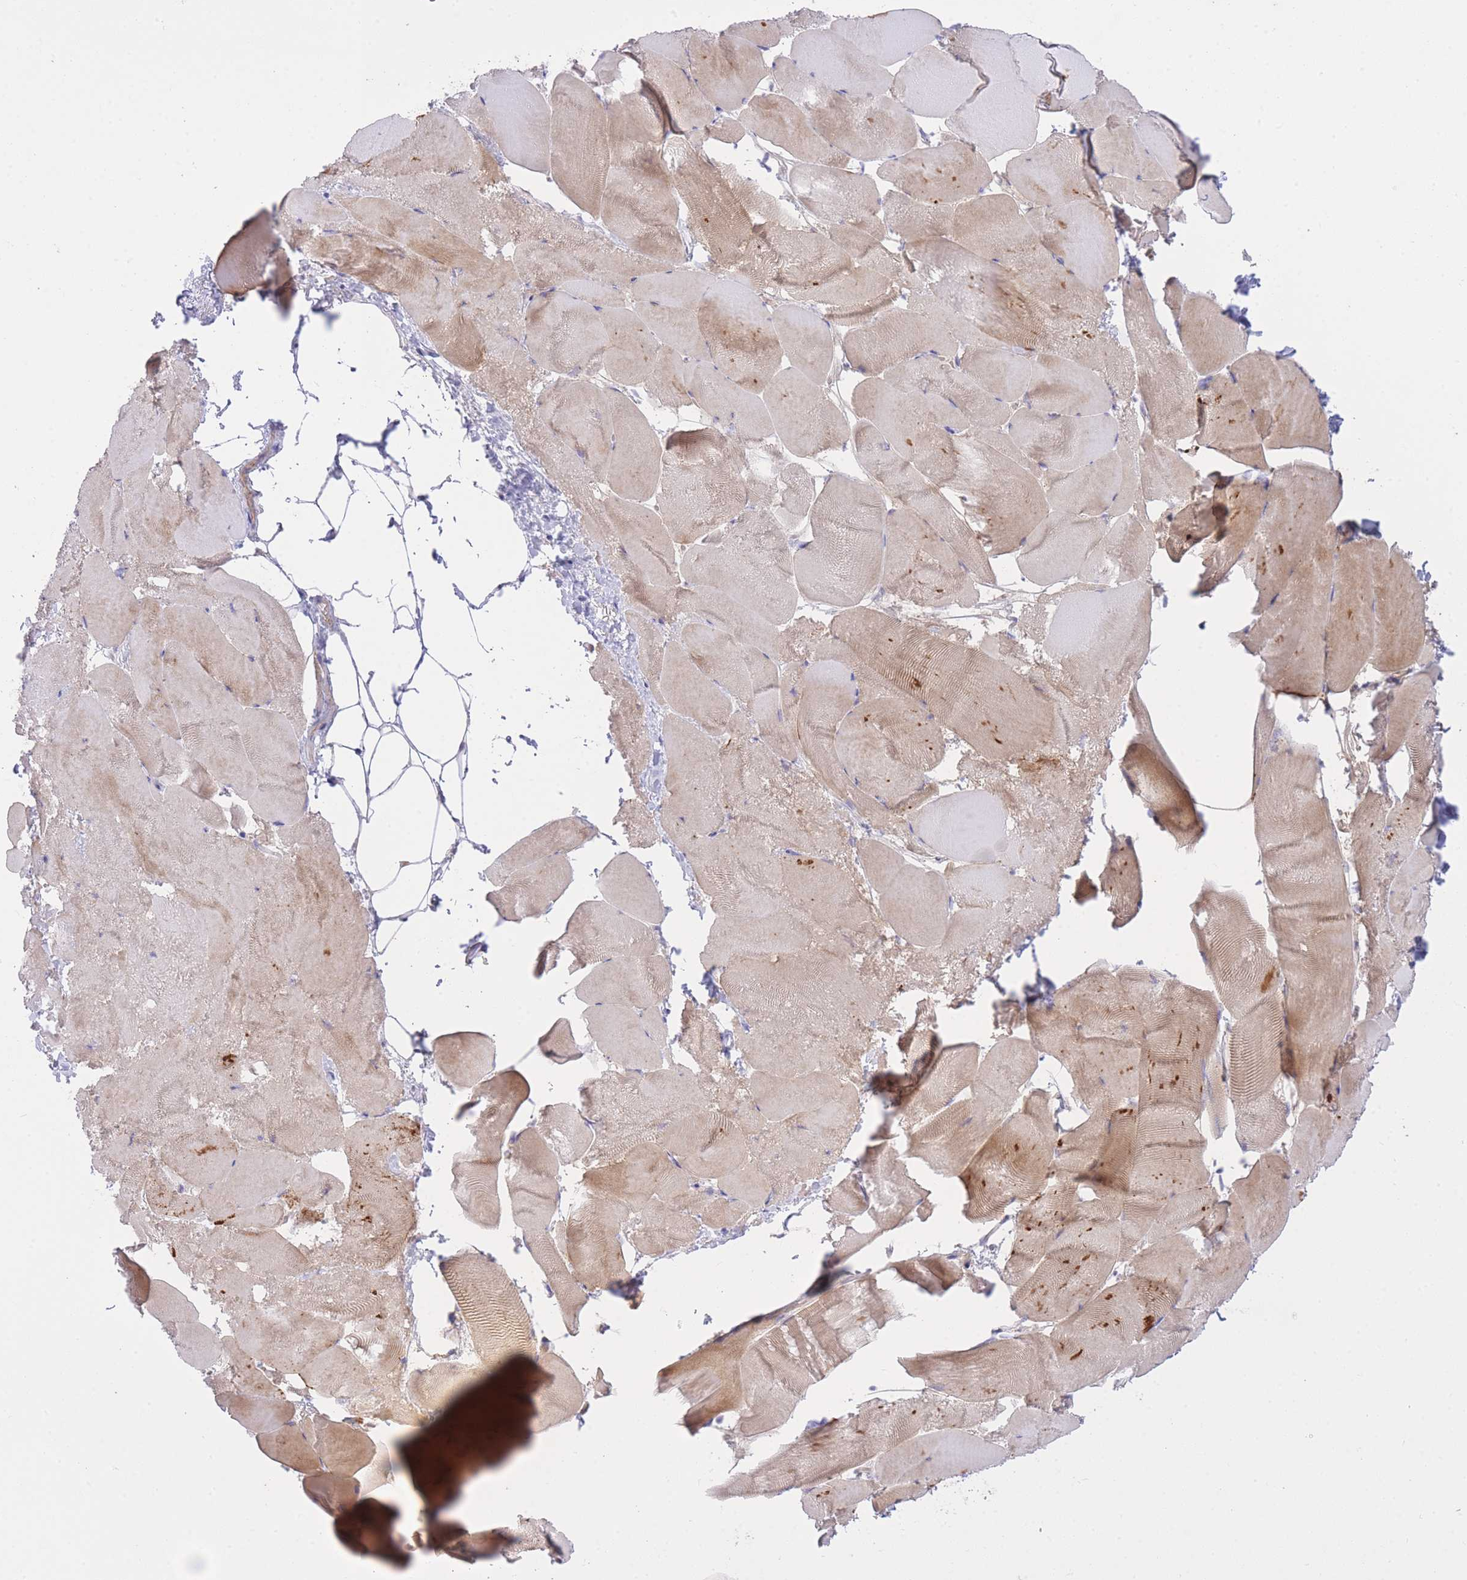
{"staining": {"intensity": "moderate", "quantity": "25%-75%", "location": "cytoplasmic/membranous"}, "tissue": "skeletal muscle", "cell_type": "Myocytes", "image_type": "normal", "snomed": [{"axis": "morphology", "description": "Normal tissue, NOS"}, {"axis": "topography", "description": "Skeletal muscle"}], "caption": "IHC staining of unremarkable skeletal muscle, which exhibits medium levels of moderate cytoplasmic/membranous staining in approximately 25%-75% of myocytes indicating moderate cytoplasmic/membranous protein staining. The staining was performed using DAB (brown) for protein detection and nuclei were counterstained in hematoxylin (blue).", "gene": "PGM1", "patient": {"sex": "female", "age": 64}}